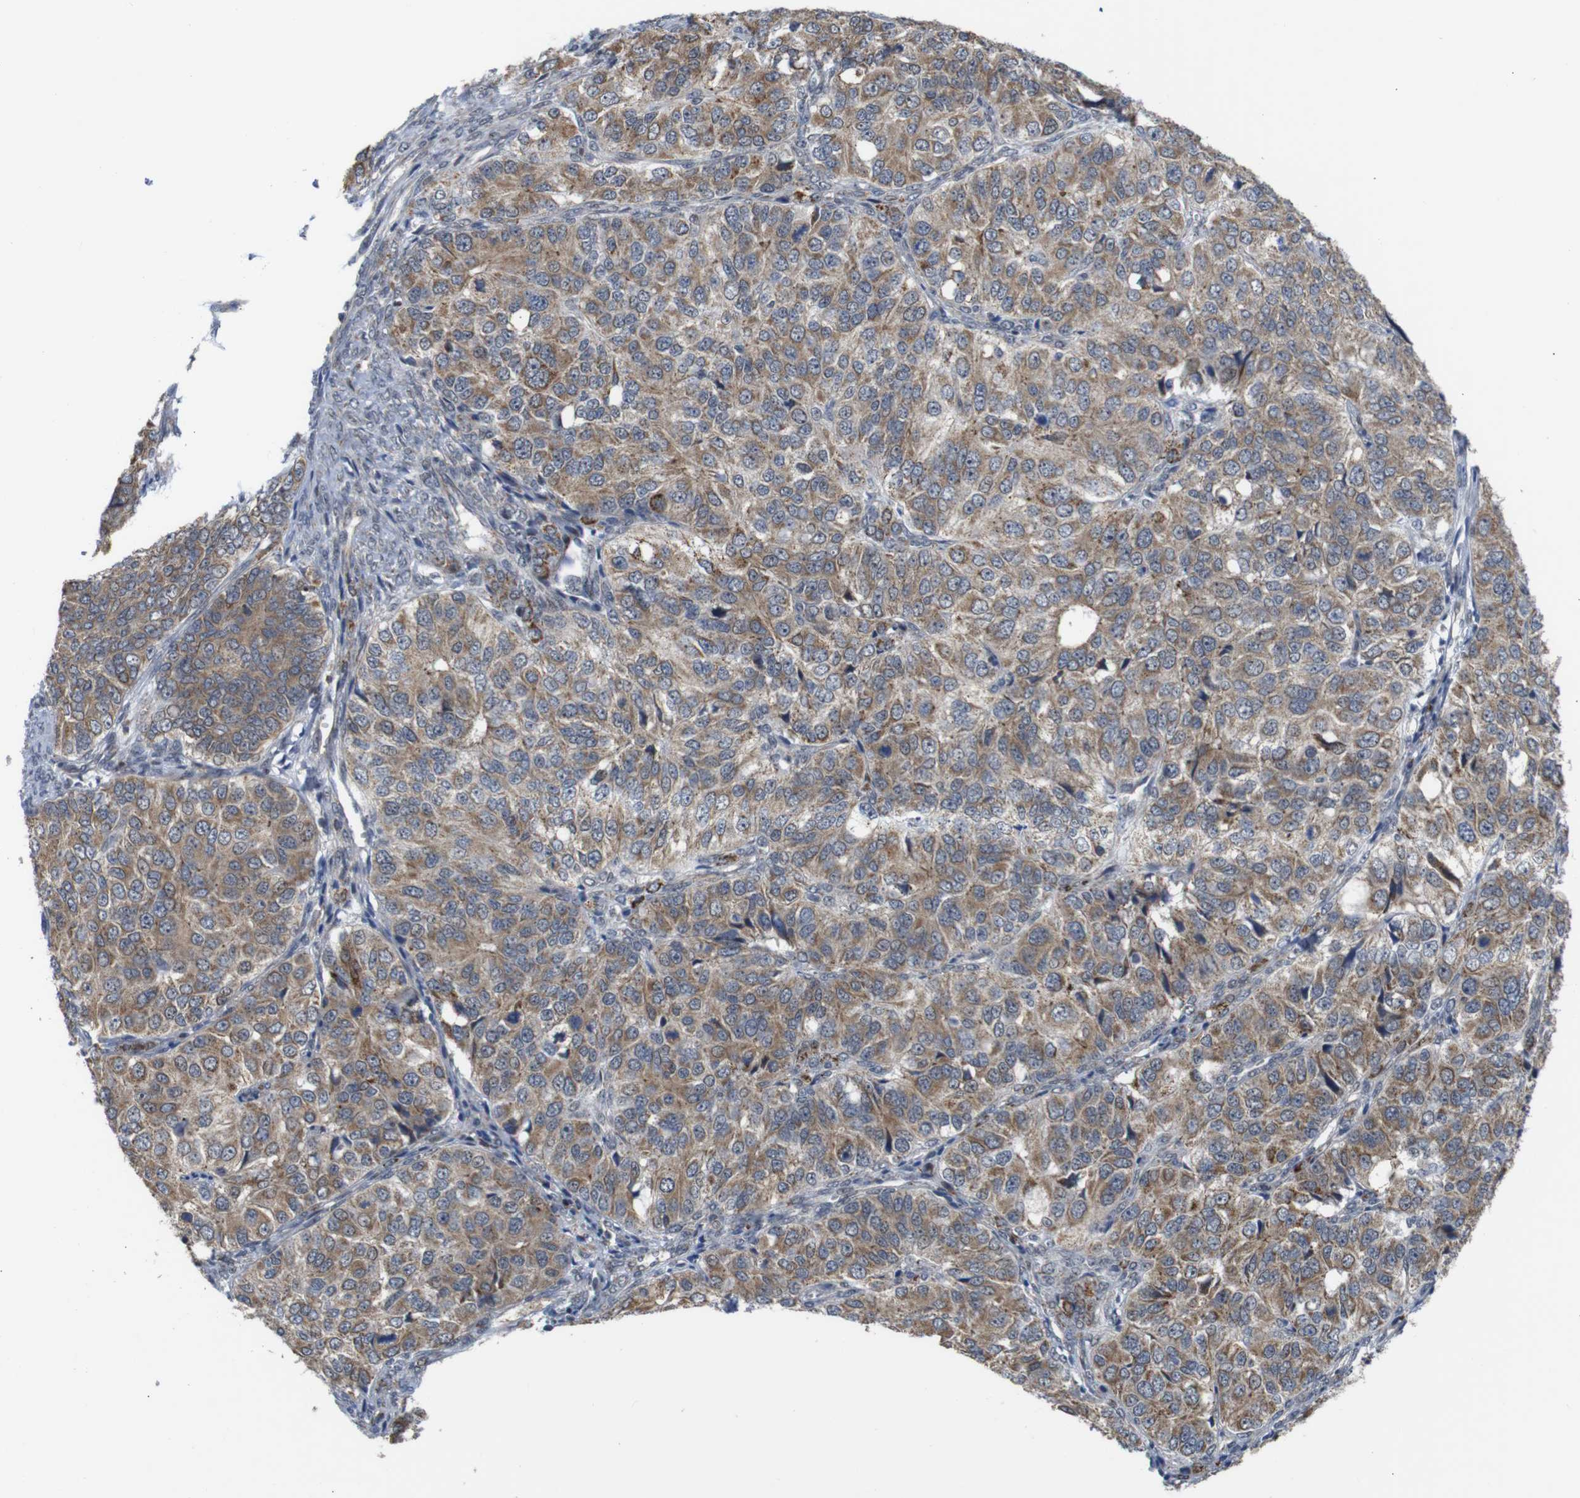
{"staining": {"intensity": "moderate", "quantity": ">75%", "location": "cytoplasmic/membranous"}, "tissue": "ovarian cancer", "cell_type": "Tumor cells", "image_type": "cancer", "snomed": [{"axis": "morphology", "description": "Carcinoma, endometroid"}, {"axis": "topography", "description": "Ovary"}], "caption": "Human endometroid carcinoma (ovarian) stained with a brown dye displays moderate cytoplasmic/membranous positive positivity in about >75% of tumor cells.", "gene": "ATP7B", "patient": {"sex": "female", "age": 51}}